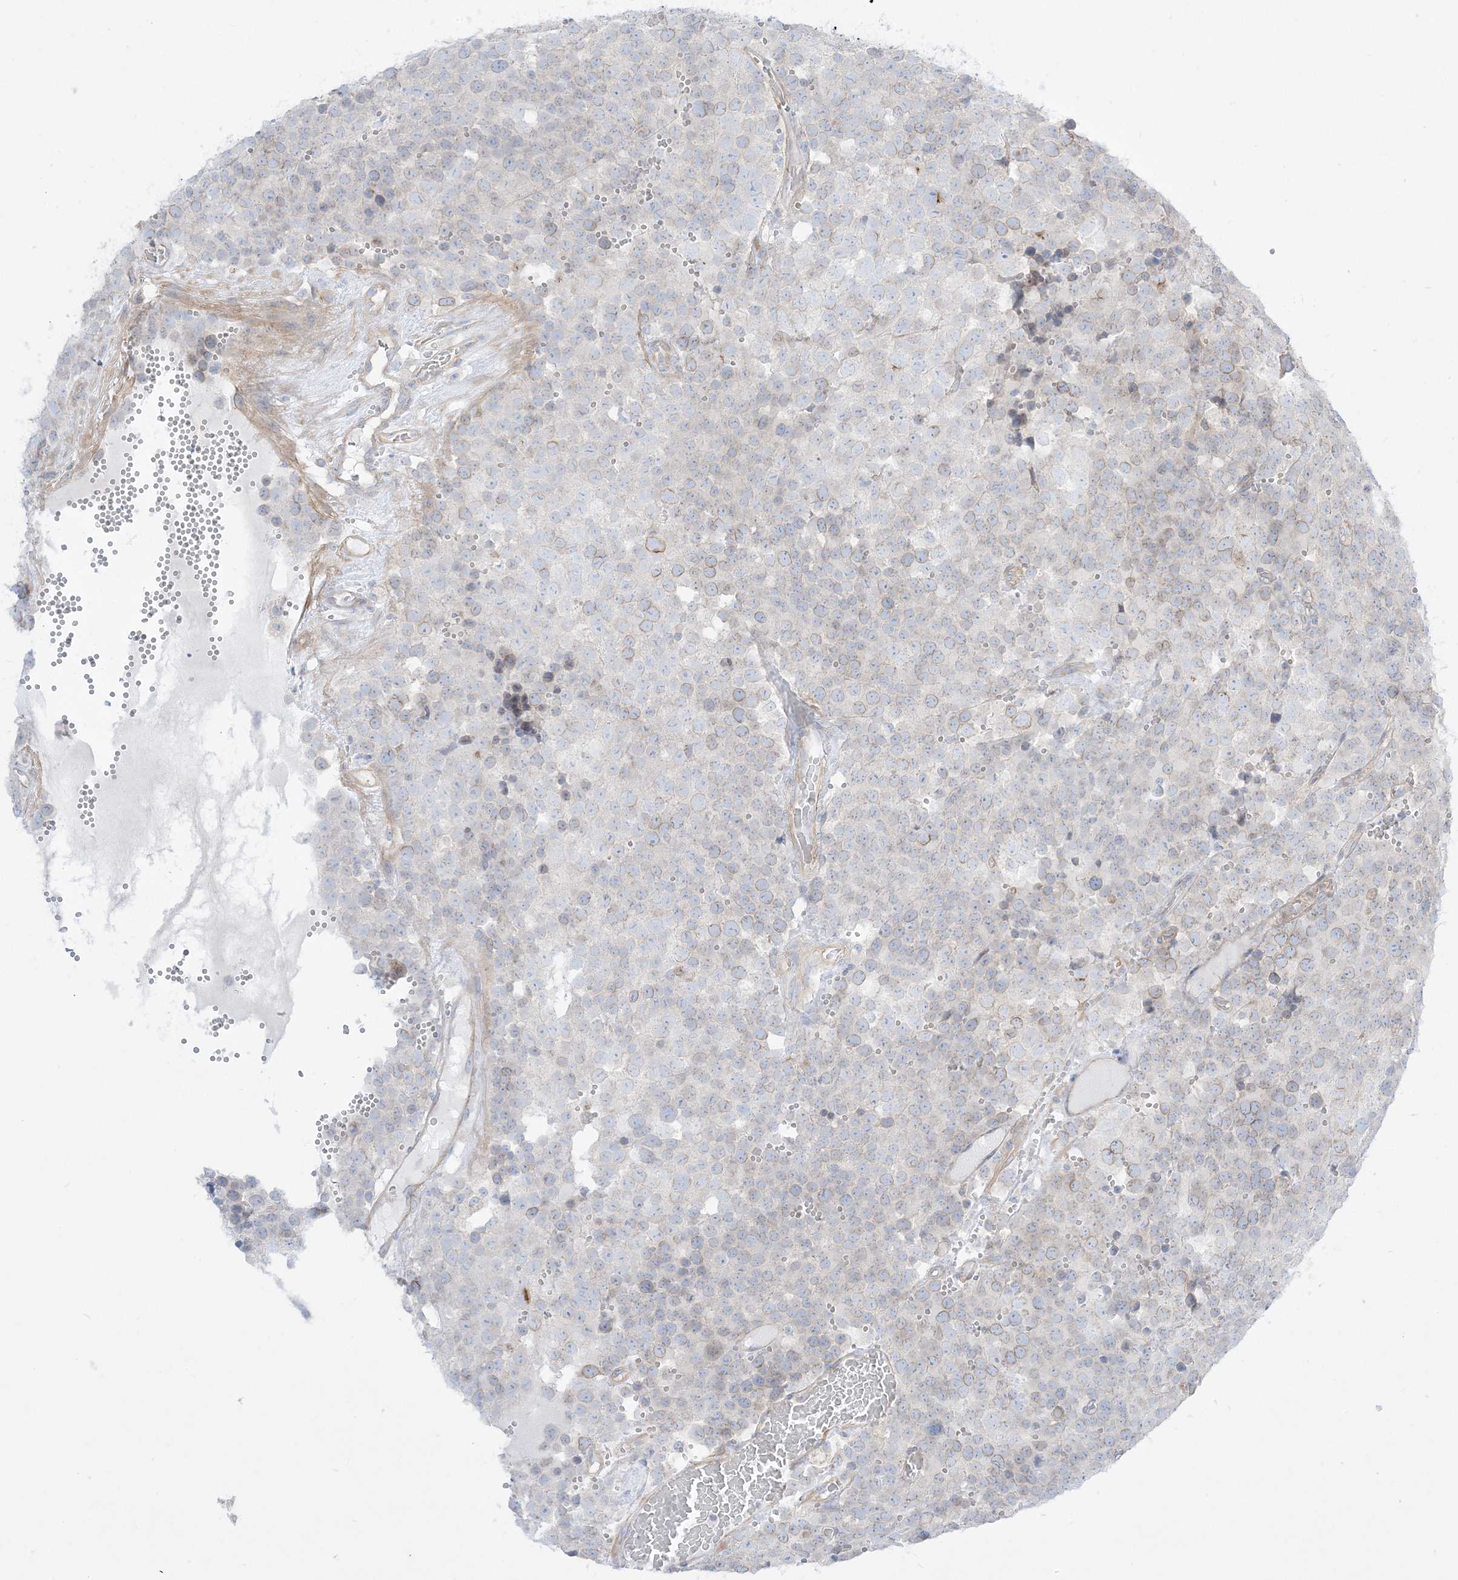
{"staining": {"intensity": "weak", "quantity": "<25%", "location": "cytoplasmic/membranous"}, "tissue": "testis cancer", "cell_type": "Tumor cells", "image_type": "cancer", "snomed": [{"axis": "morphology", "description": "Seminoma, NOS"}, {"axis": "topography", "description": "Testis"}], "caption": "Immunohistochemical staining of testis seminoma reveals no significant staining in tumor cells. The staining is performed using DAB (3,3'-diaminobenzidine) brown chromogen with nuclei counter-stained in using hematoxylin.", "gene": "ARHGEF9", "patient": {"sex": "male", "age": 71}}